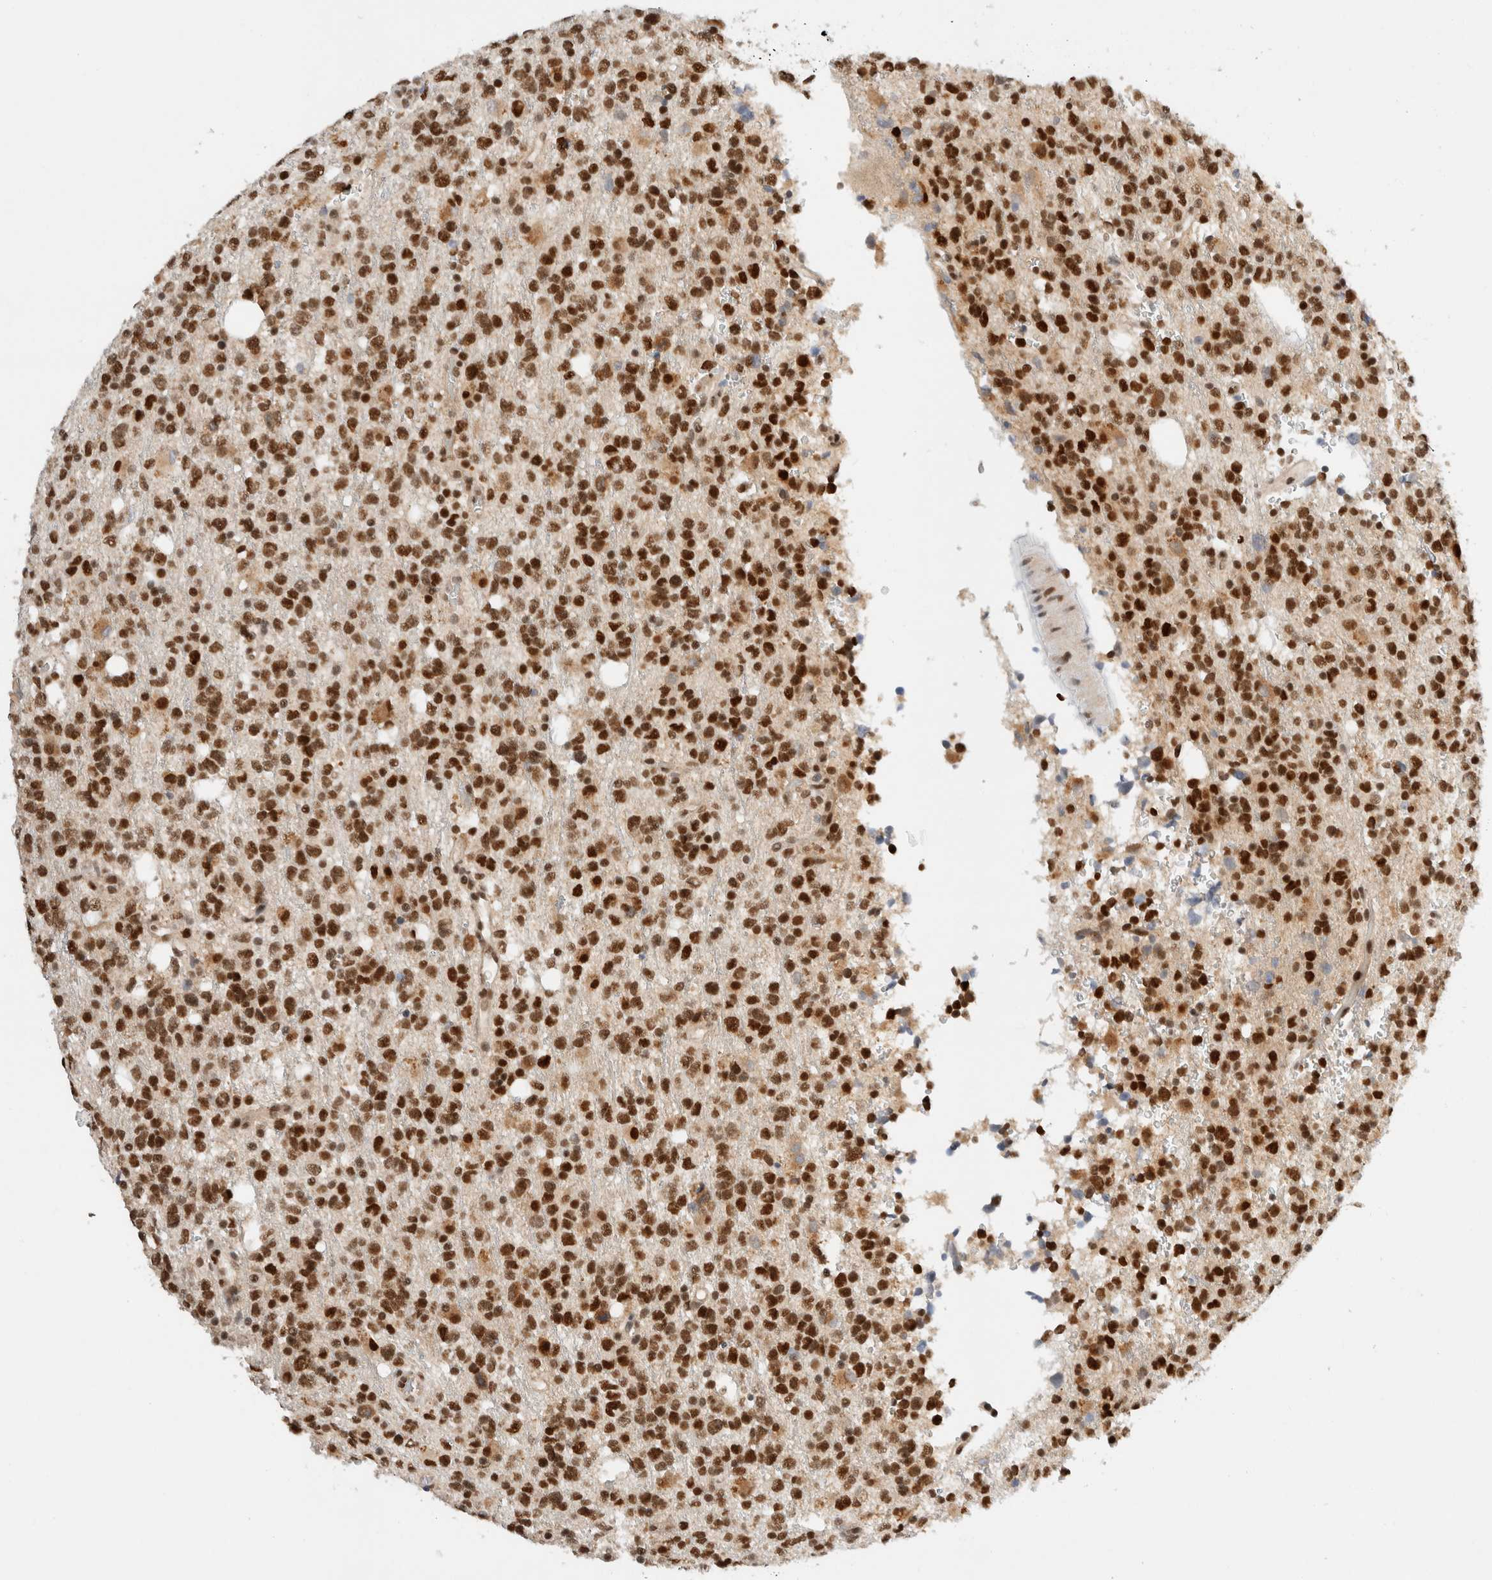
{"staining": {"intensity": "strong", "quantity": ">75%", "location": "nuclear"}, "tissue": "glioma", "cell_type": "Tumor cells", "image_type": "cancer", "snomed": [{"axis": "morphology", "description": "Glioma, malignant, High grade"}, {"axis": "topography", "description": "Brain"}], "caption": "Glioma tissue displays strong nuclear expression in approximately >75% of tumor cells, visualized by immunohistochemistry.", "gene": "GTF2I", "patient": {"sex": "female", "age": 62}}